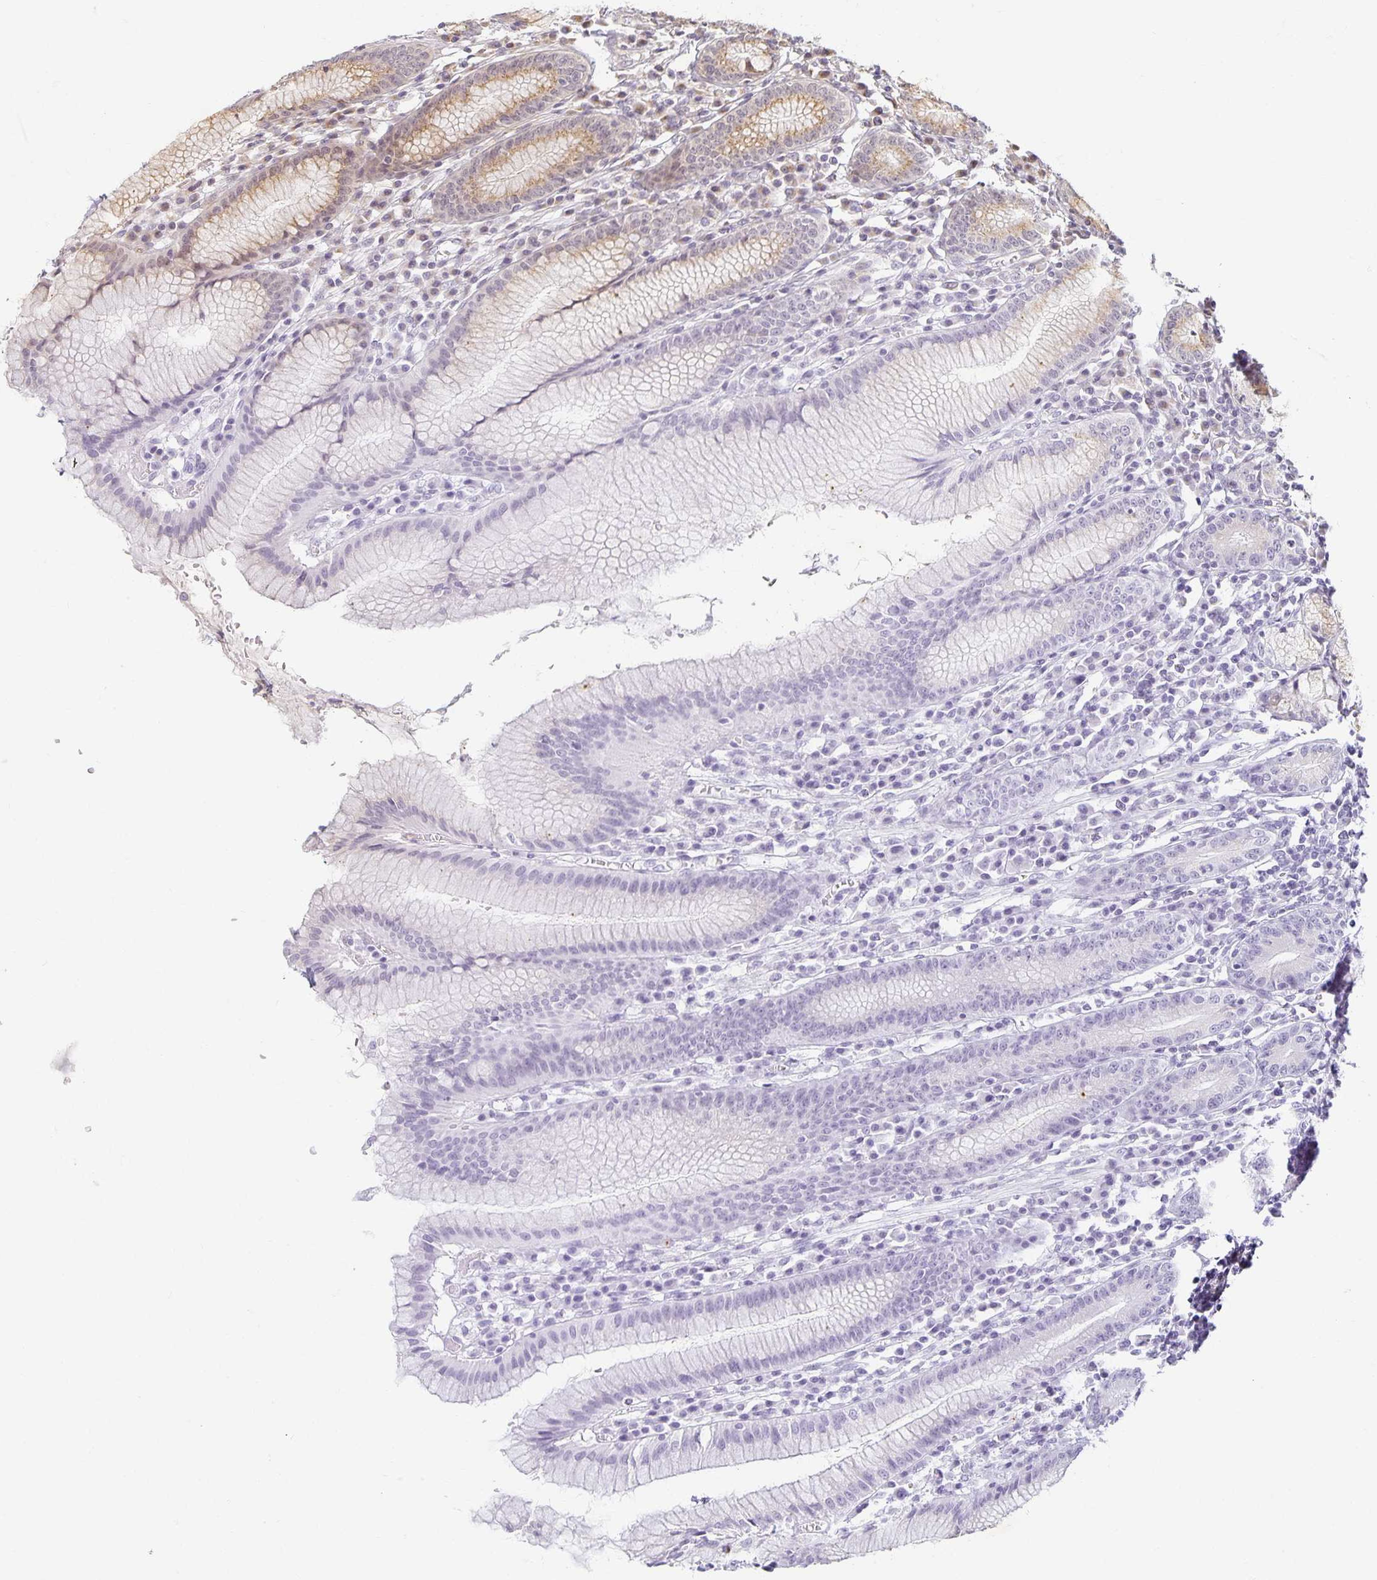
{"staining": {"intensity": "strong", "quantity": "<25%", "location": "cytoplasmic/membranous"}, "tissue": "stomach", "cell_type": "Glandular cells", "image_type": "normal", "snomed": [{"axis": "morphology", "description": "Normal tissue, NOS"}, {"axis": "topography", "description": "Stomach"}], "caption": "Stomach stained with a brown dye reveals strong cytoplasmic/membranous positive positivity in about <25% of glandular cells.", "gene": "EHF", "patient": {"sex": "male", "age": 55}}